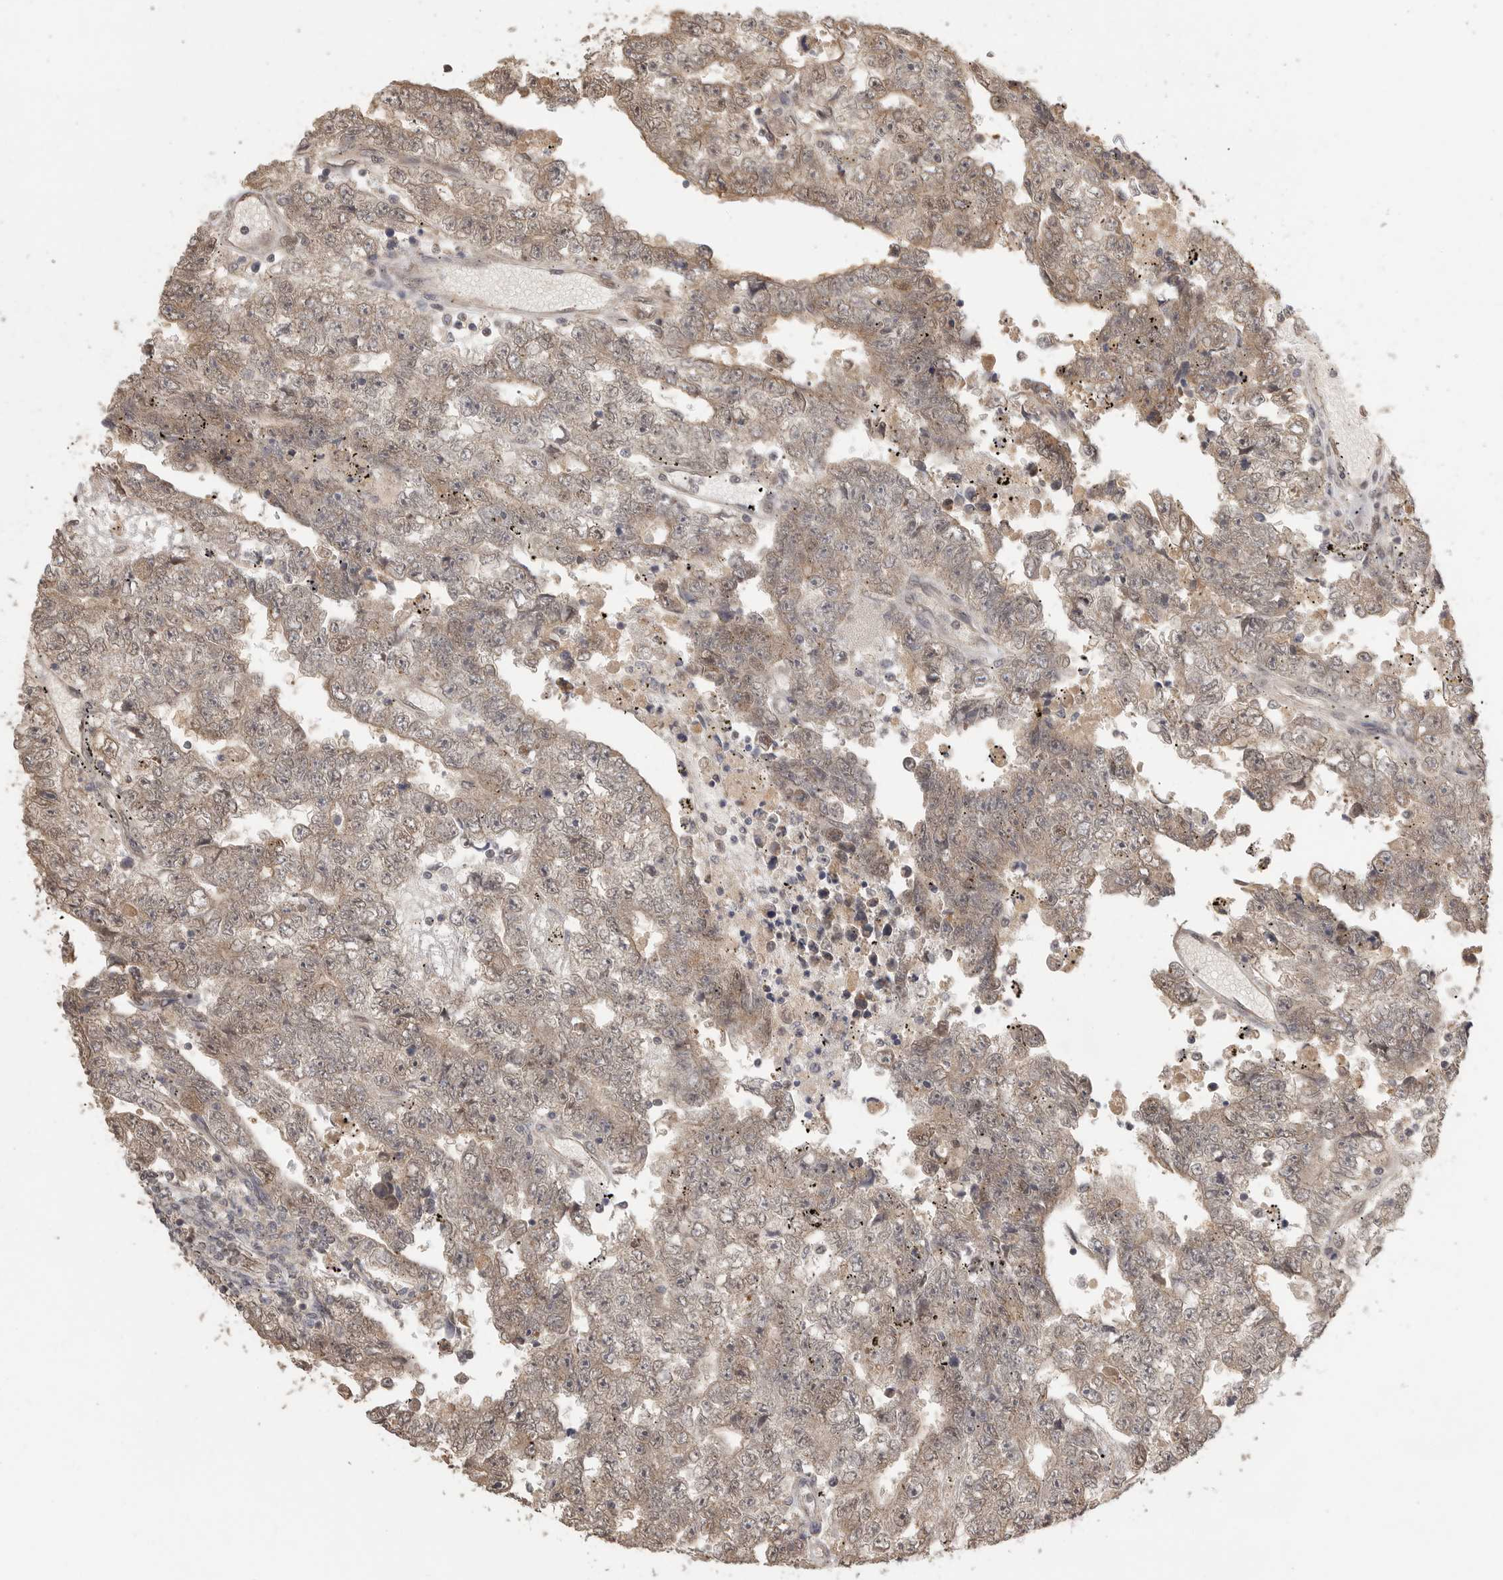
{"staining": {"intensity": "weak", "quantity": ">75%", "location": "cytoplasmic/membranous"}, "tissue": "testis cancer", "cell_type": "Tumor cells", "image_type": "cancer", "snomed": [{"axis": "morphology", "description": "Carcinoma, Embryonal, NOS"}, {"axis": "topography", "description": "Testis"}], "caption": "Tumor cells reveal low levels of weak cytoplasmic/membranous expression in about >75% of cells in human testis cancer (embryonal carcinoma).", "gene": "DFFA", "patient": {"sex": "male", "age": 25}}